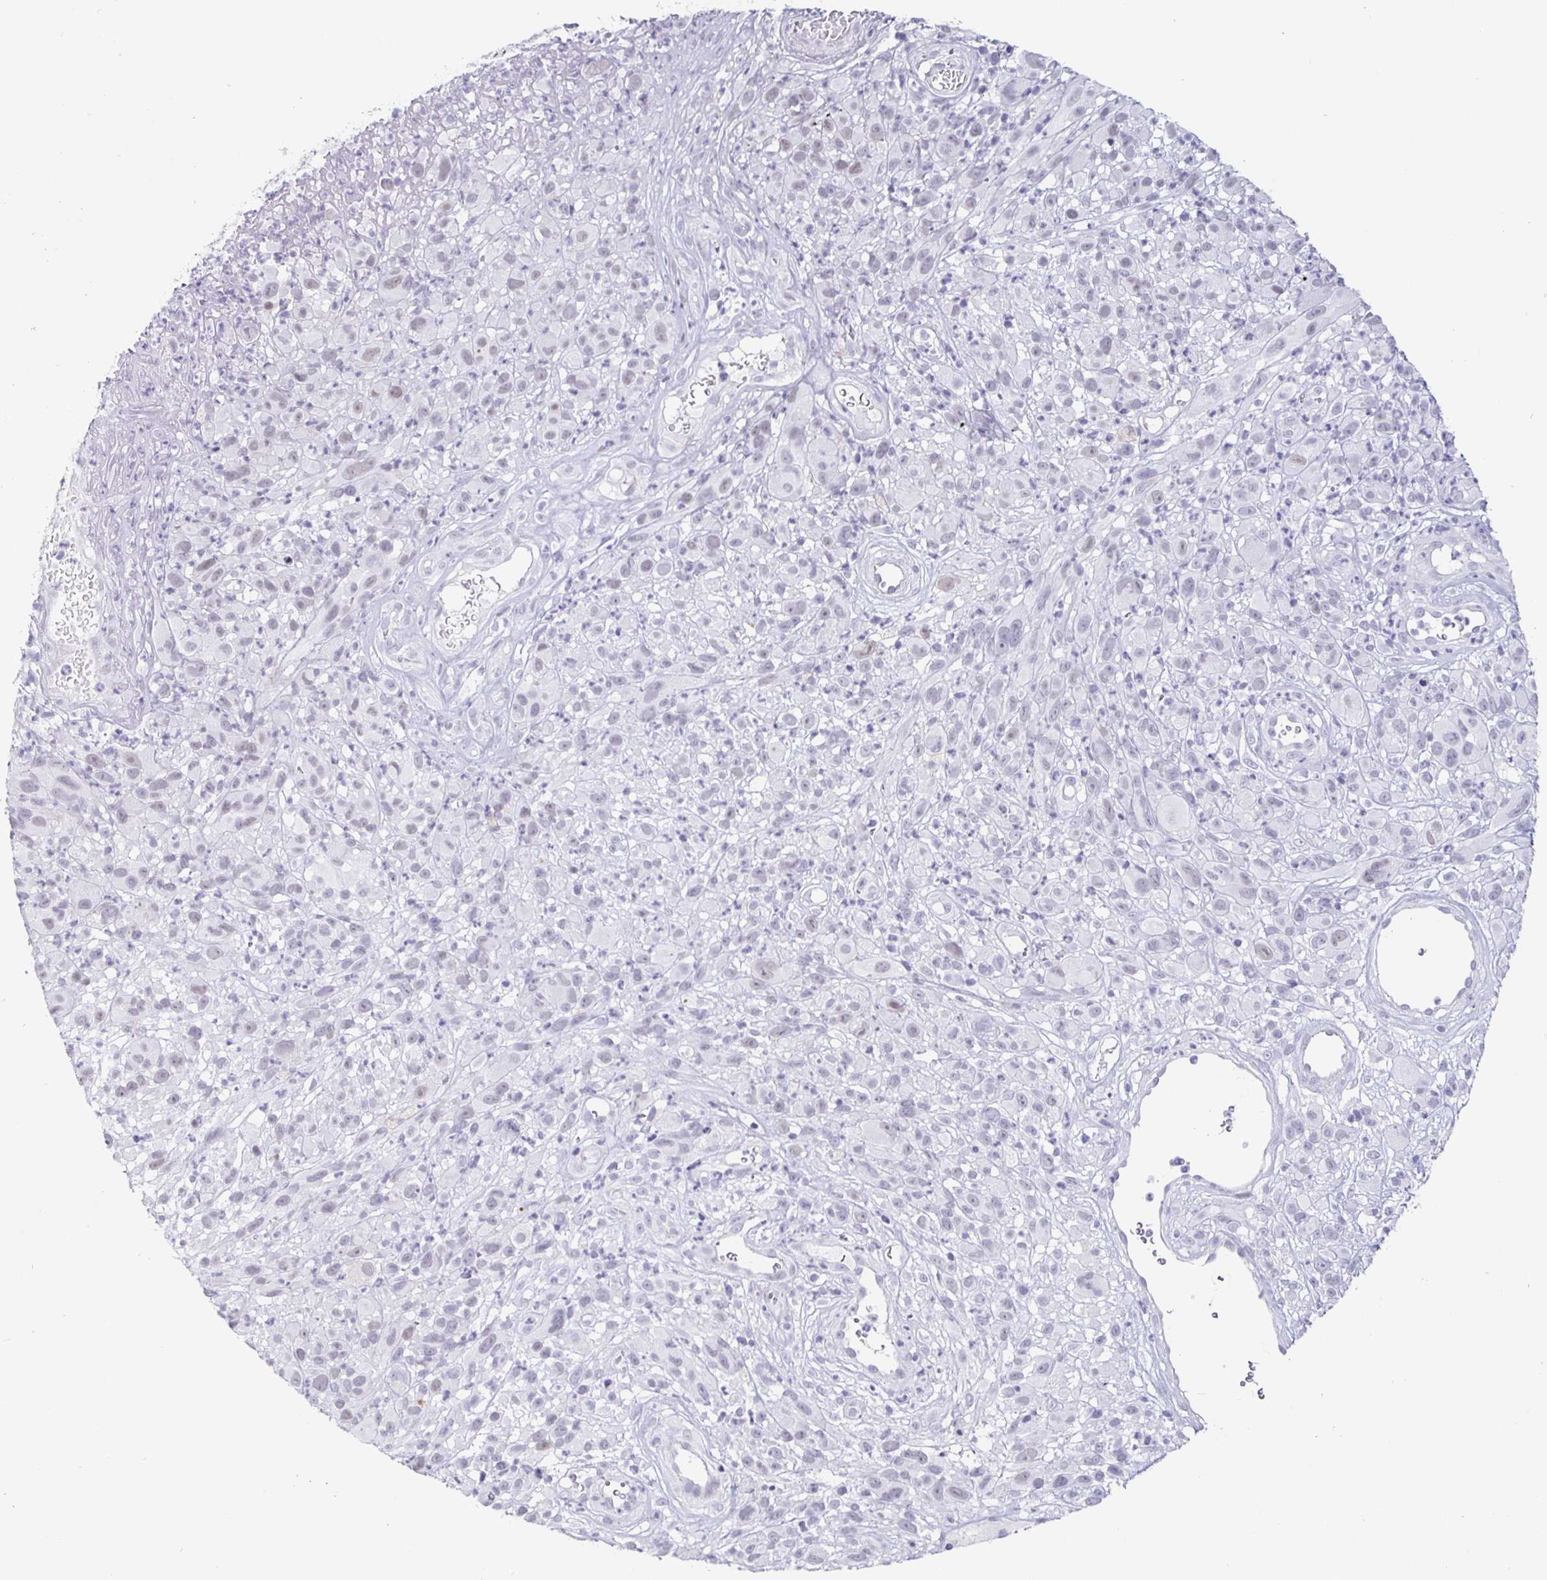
{"staining": {"intensity": "negative", "quantity": "none", "location": "none"}, "tissue": "melanoma", "cell_type": "Tumor cells", "image_type": "cancer", "snomed": [{"axis": "morphology", "description": "Malignant melanoma, NOS"}, {"axis": "topography", "description": "Skin"}], "caption": "High magnification brightfield microscopy of melanoma stained with DAB (brown) and counterstained with hematoxylin (blue): tumor cells show no significant positivity. (Stains: DAB immunohistochemistry (IHC) with hematoxylin counter stain, Microscopy: brightfield microscopy at high magnification).", "gene": "OOSP2", "patient": {"sex": "male", "age": 68}}